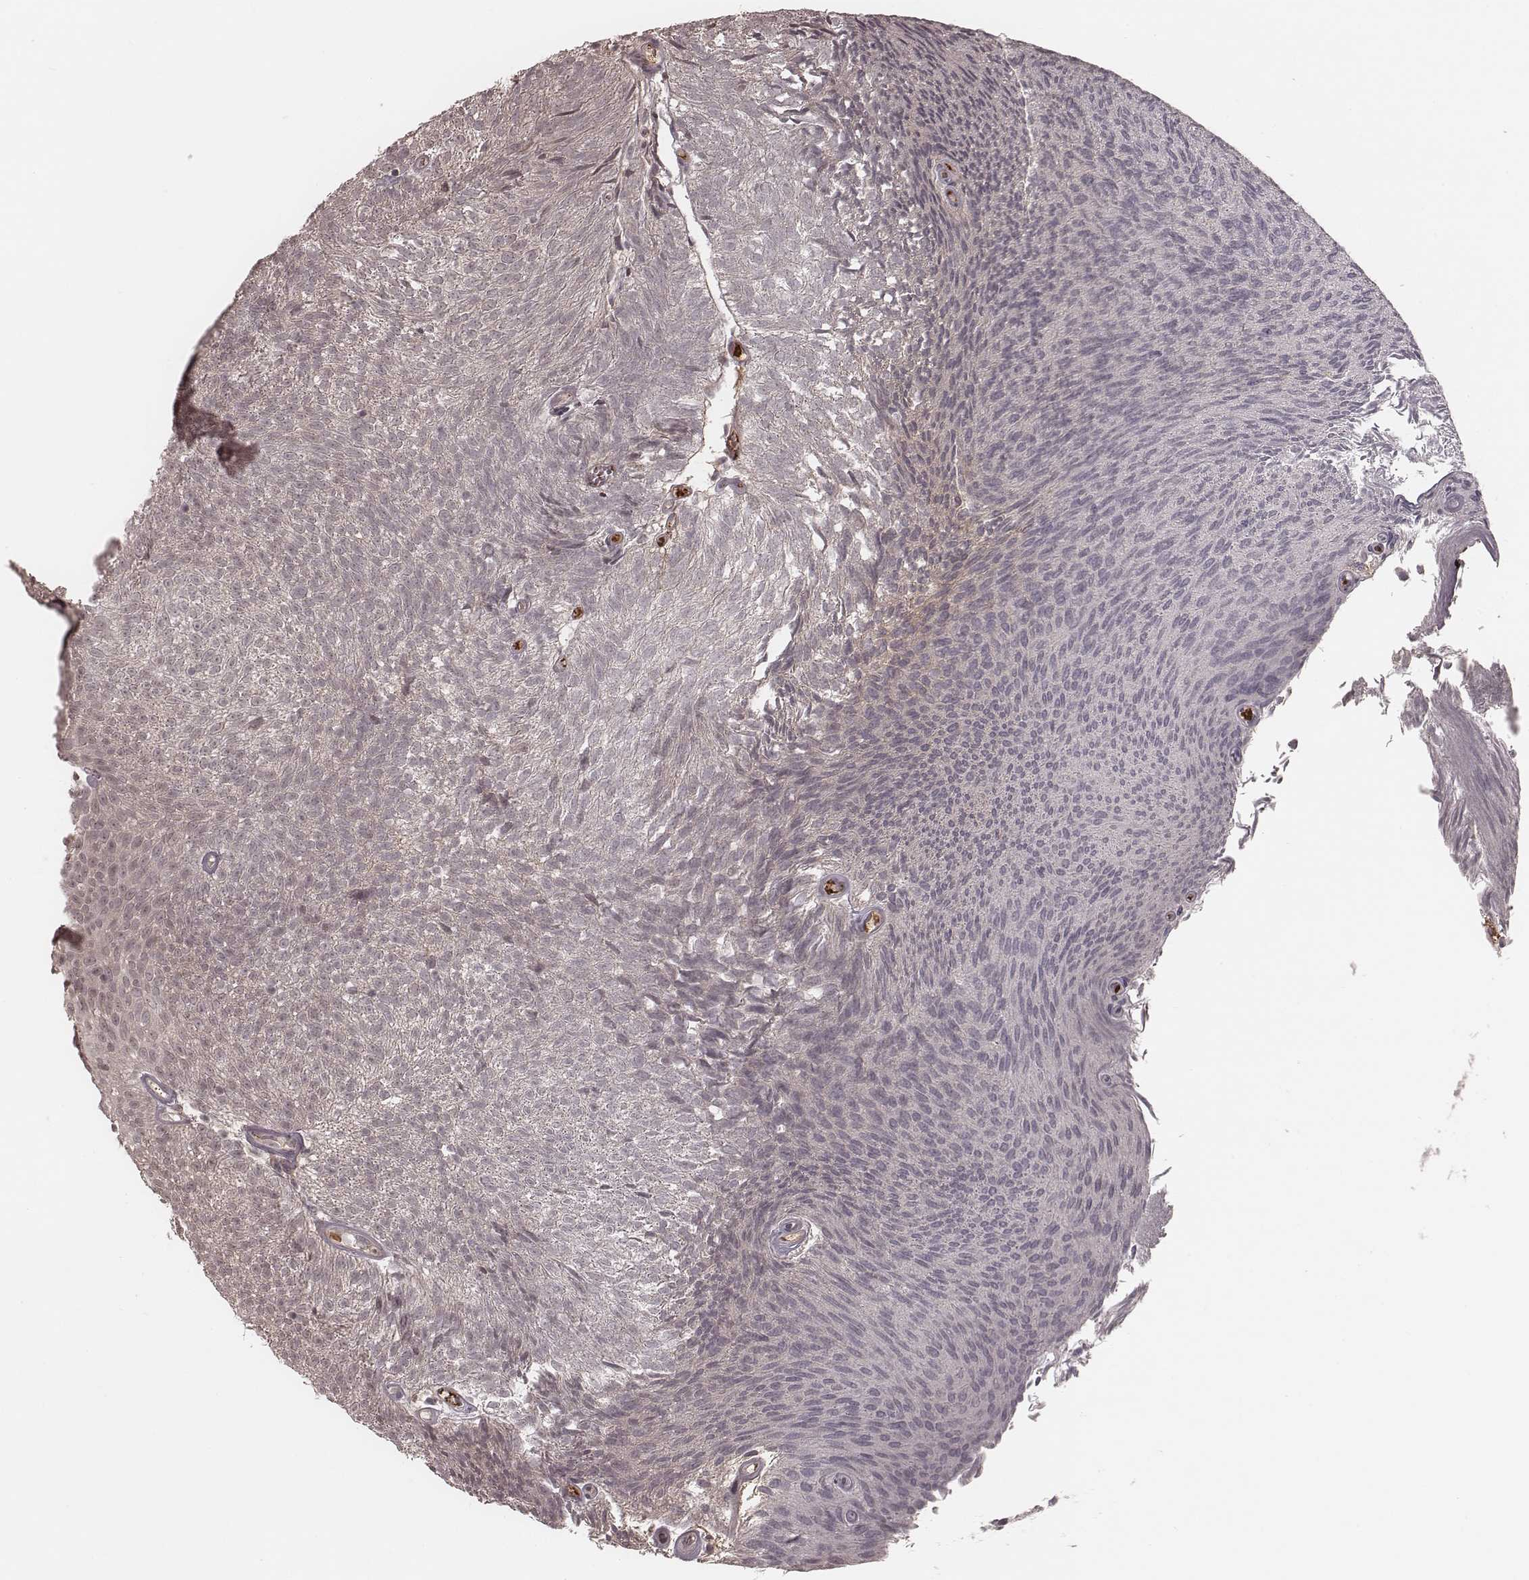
{"staining": {"intensity": "weak", "quantity": "<25%", "location": "cytoplasmic/membranous"}, "tissue": "urothelial cancer", "cell_type": "Tumor cells", "image_type": "cancer", "snomed": [{"axis": "morphology", "description": "Urothelial carcinoma, Low grade"}, {"axis": "topography", "description": "Urinary bladder"}], "caption": "IHC histopathology image of urothelial carcinoma (low-grade) stained for a protein (brown), which reveals no staining in tumor cells. Brightfield microscopy of IHC stained with DAB (3,3'-diaminobenzidine) (brown) and hematoxylin (blue), captured at high magnification.", "gene": "IL5", "patient": {"sex": "male", "age": 77}}